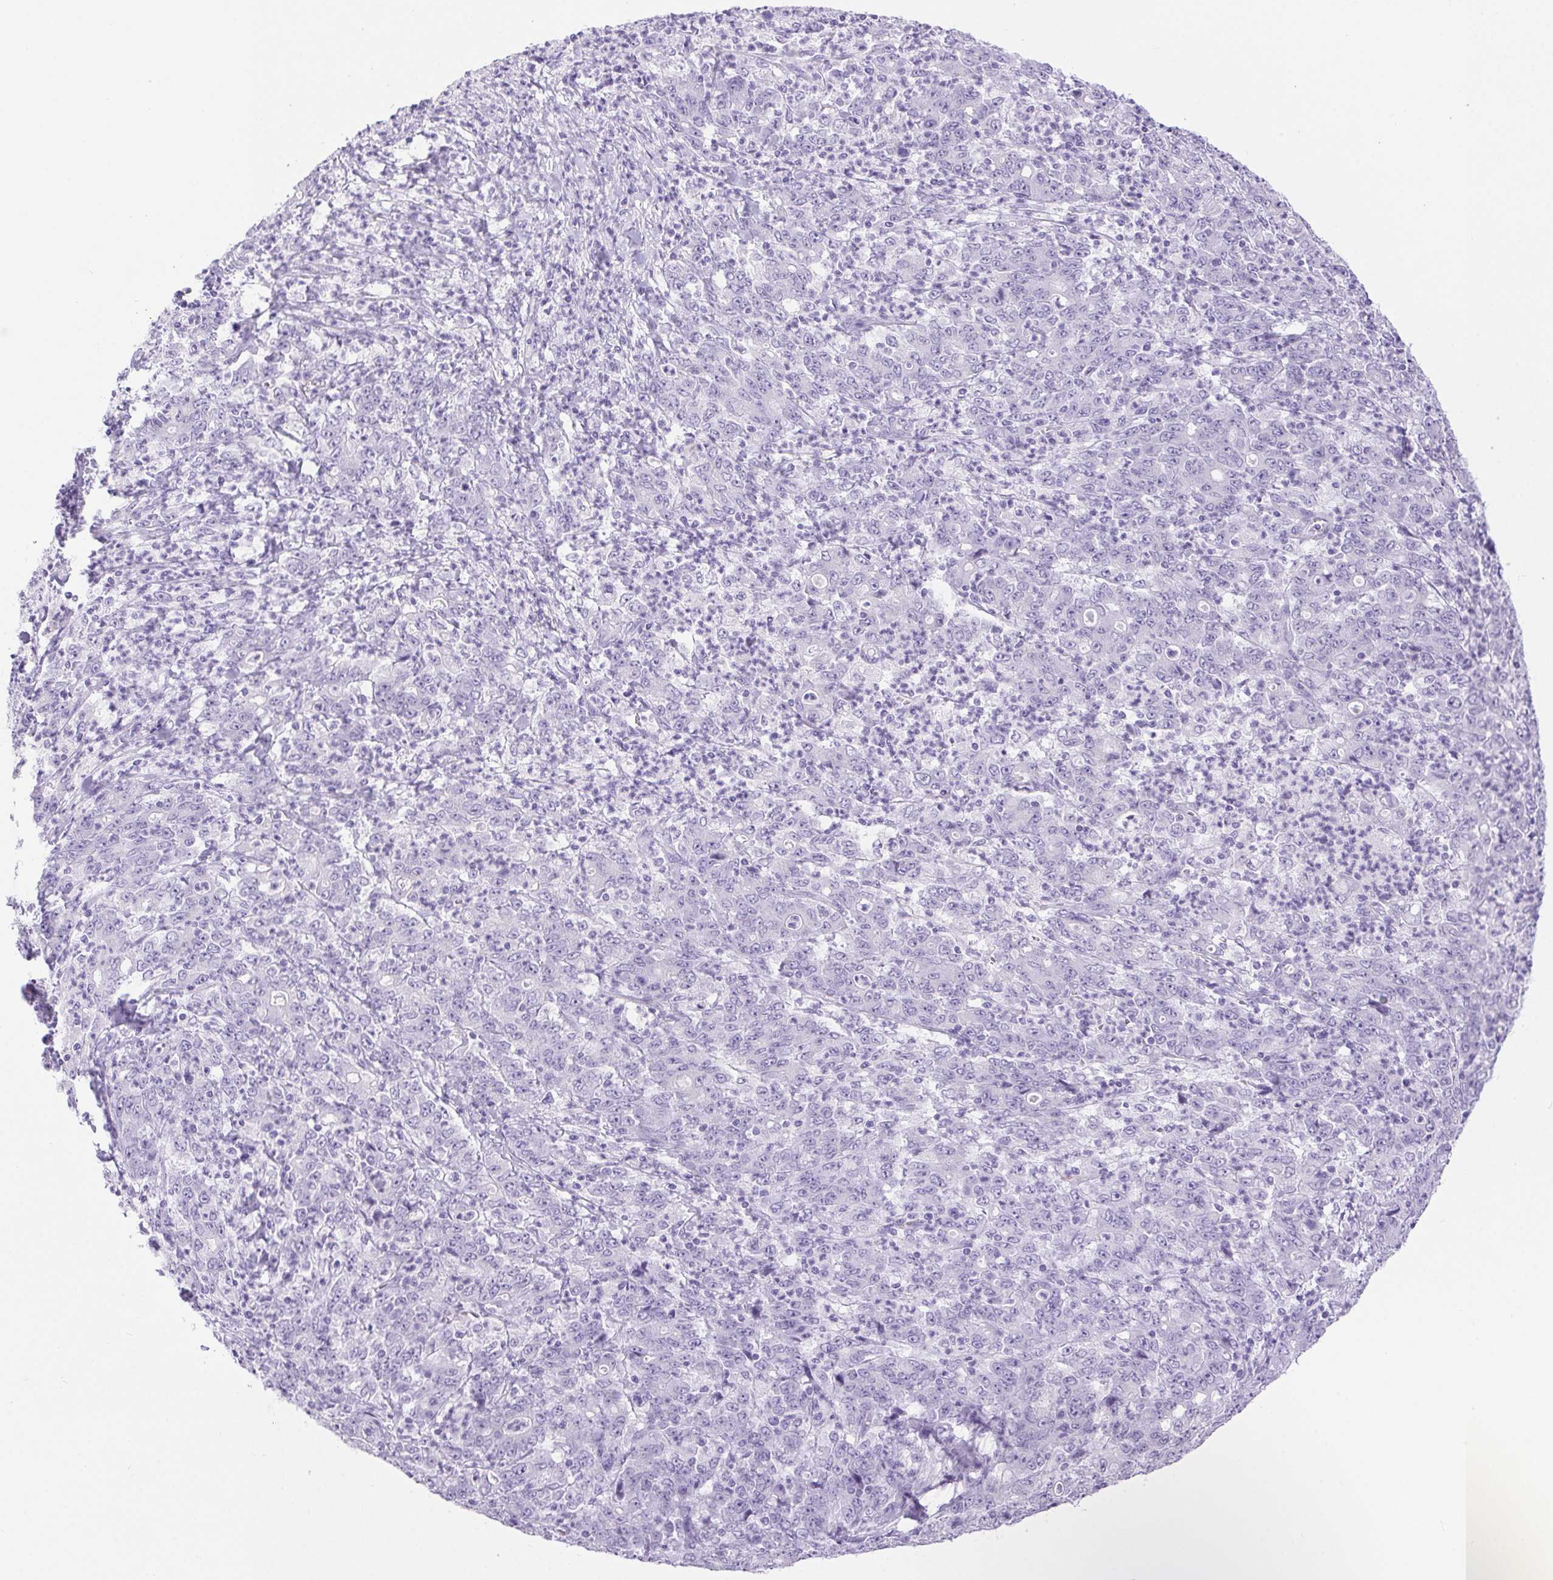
{"staining": {"intensity": "negative", "quantity": "none", "location": "none"}, "tissue": "stomach cancer", "cell_type": "Tumor cells", "image_type": "cancer", "snomed": [{"axis": "morphology", "description": "Adenocarcinoma, NOS"}, {"axis": "topography", "description": "Stomach, lower"}], "caption": "High magnification brightfield microscopy of stomach cancer stained with DAB (brown) and counterstained with hematoxylin (blue): tumor cells show no significant expression.", "gene": "ERP27", "patient": {"sex": "female", "age": 71}}